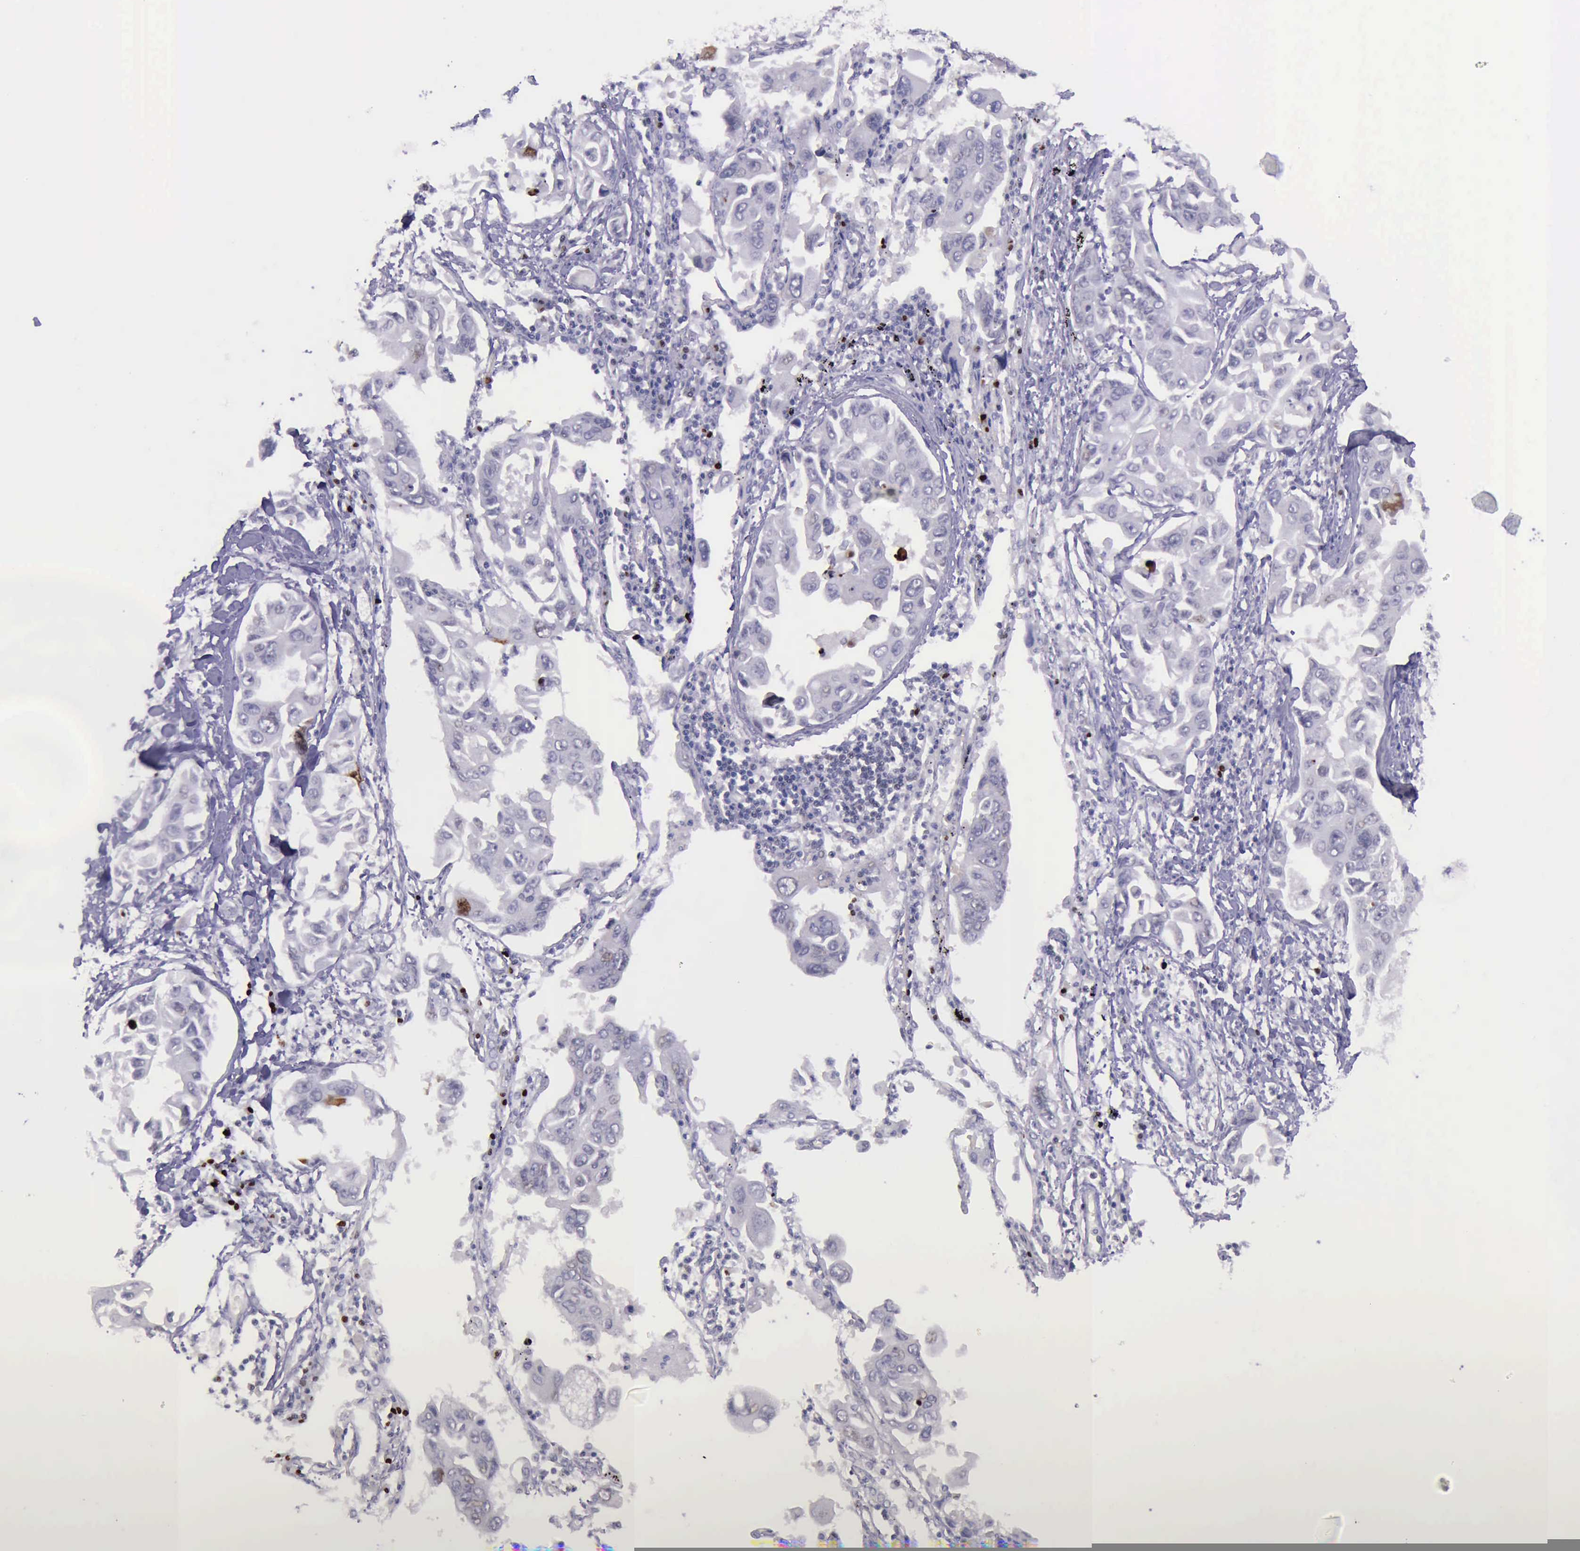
{"staining": {"intensity": "strong", "quantity": "<25%", "location": "nuclear"}, "tissue": "lung cancer", "cell_type": "Tumor cells", "image_type": "cancer", "snomed": [{"axis": "morphology", "description": "Adenocarcinoma, NOS"}, {"axis": "topography", "description": "Lung"}], "caption": "The immunohistochemical stain highlights strong nuclear staining in tumor cells of lung adenocarcinoma tissue.", "gene": "PARP1", "patient": {"sex": "male", "age": 64}}